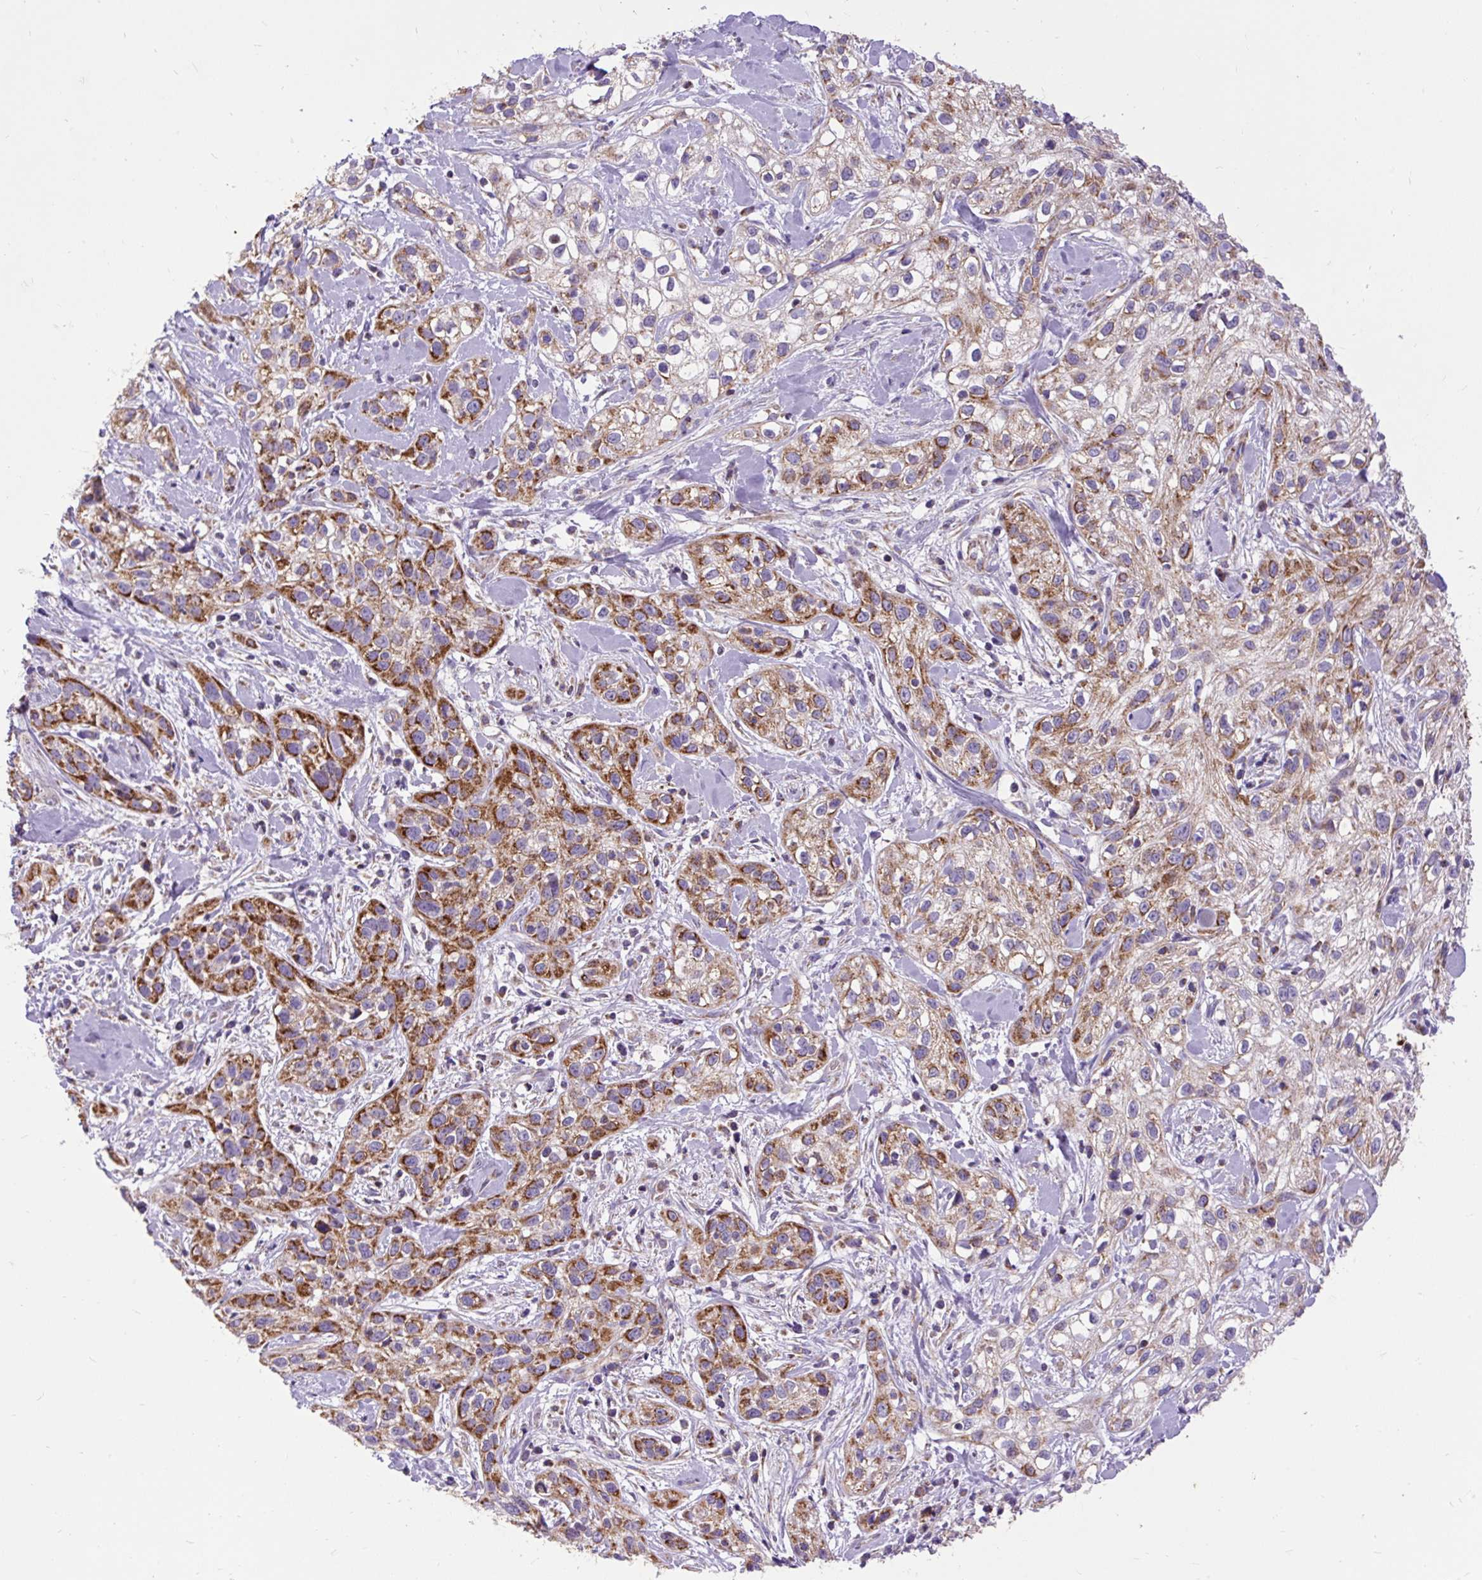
{"staining": {"intensity": "moderate", "quantity": "25%-75%", "location": "cytoplasmic/membranous"}, "tissue": "skin cancer", "cell_type": "Tumor cells", "image_type": "cancer", "snomed": [{"axis": "morphology", "description": "Squamous cell carcinoma, NOS"}, {"axis": "topography", "description": "Skin"}], "caption": "Immunohistochemistry of human skin squamous cell carcinoma displays medium levels of moderate cytoplasmic/membranous staining in approximately 25%-75% of tumor cells. (brown staining indicates protein expression, while blue staining denotes nuclei).", "gene": "TOMM40", "patient": {"sex": "male", "age": 82}}